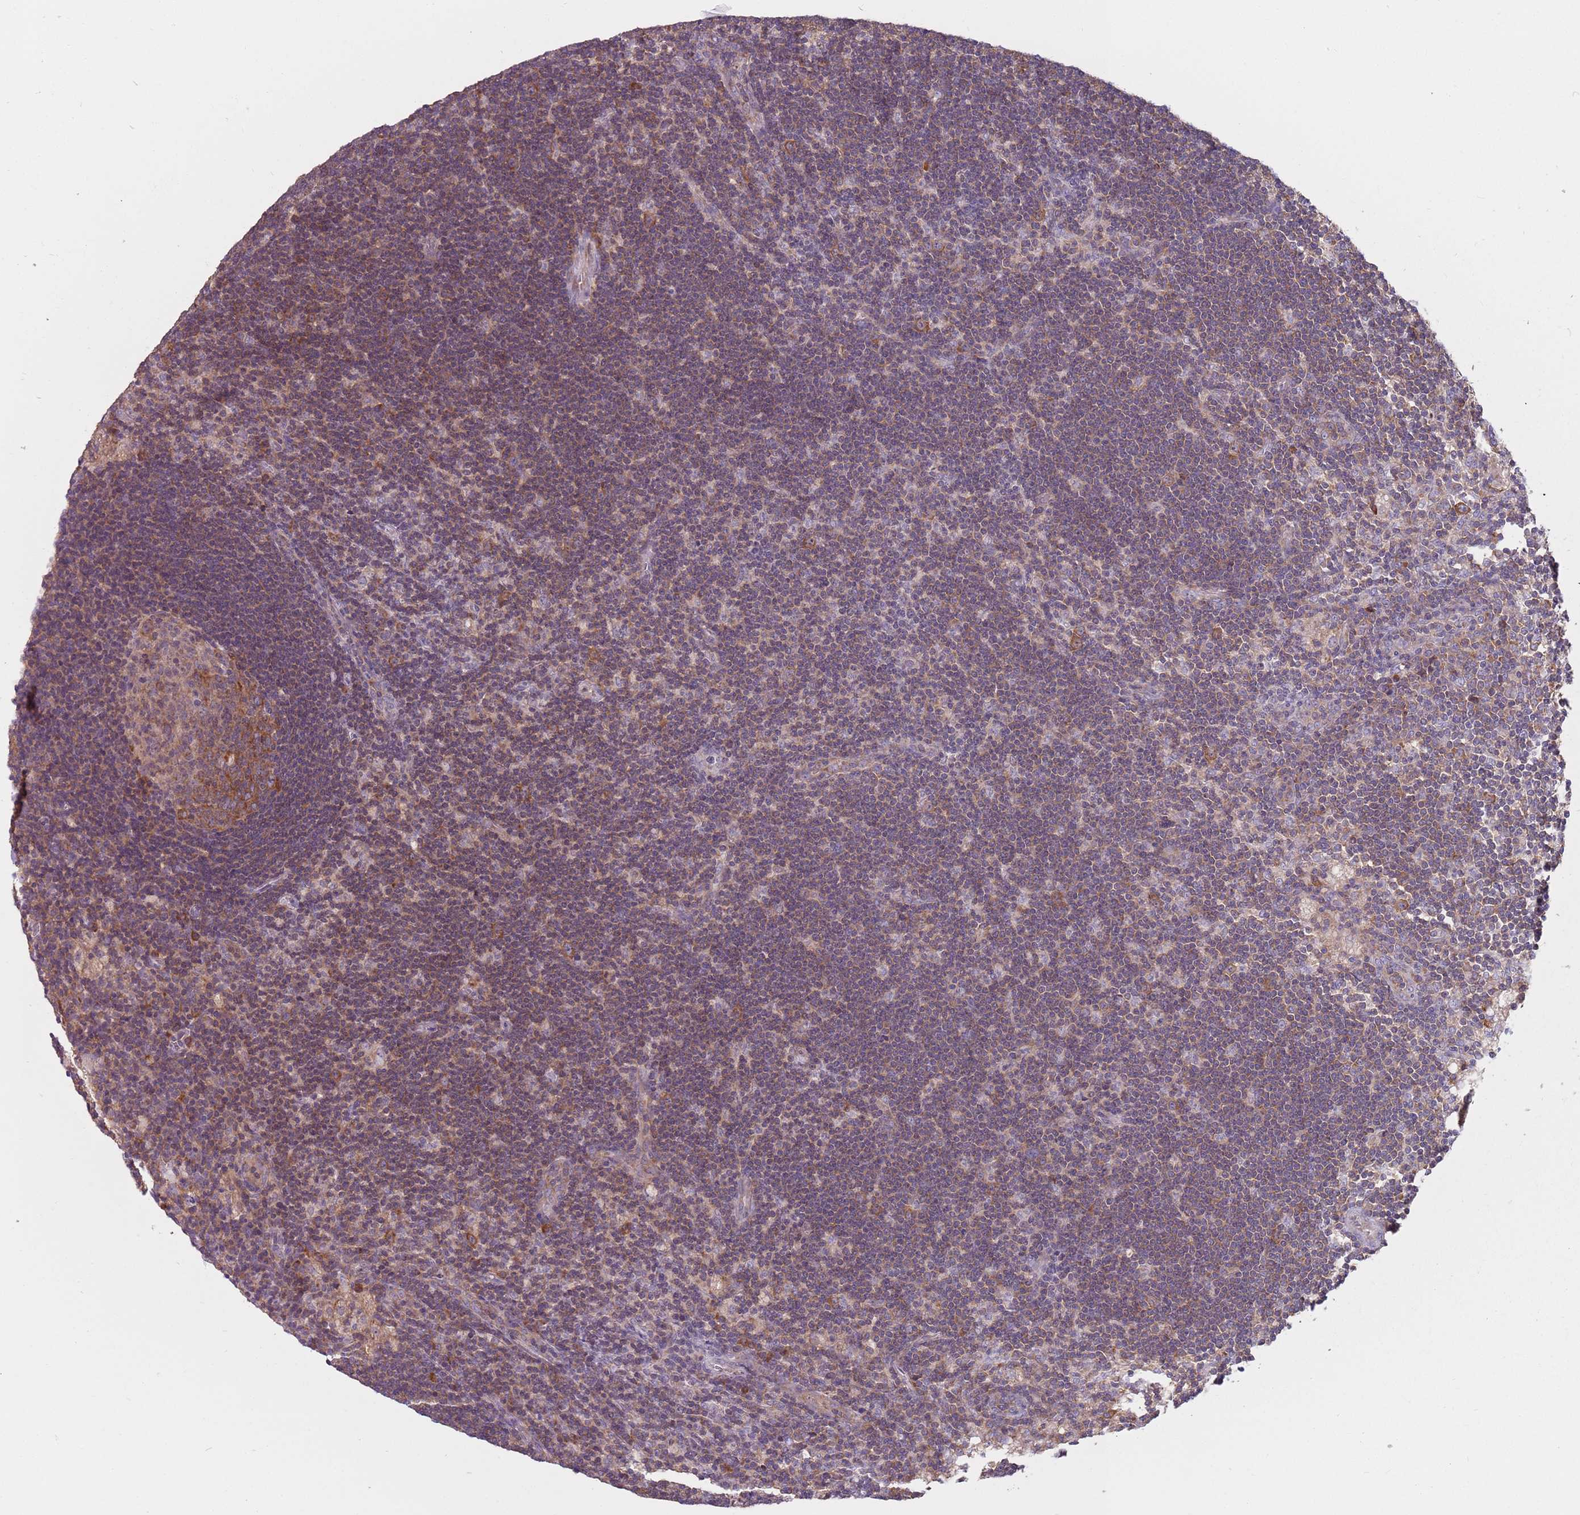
{"staining": {"intensity": "moderate", "quantity": "25%-75%", "location": "cytoplasmic/membranous"}, "tissue": "lymph node", "cell_type": "Germinal center cells", "image_type": "normal", "snomed": [{"axis": "morphology", "description": "Normal tissue, NOS"}, {"axis": "topography", "description": "Lymph node"}], "caption": "Immunohistochemistry image of normal human lymph node stained for a protein (brown), which shows medium levels of moderate cytoplasmic/membranous positivity in approximately 25%-75% of germinal center cells.", "gene": "RPL17", "patient": {"sex": "male", "age": 24}}